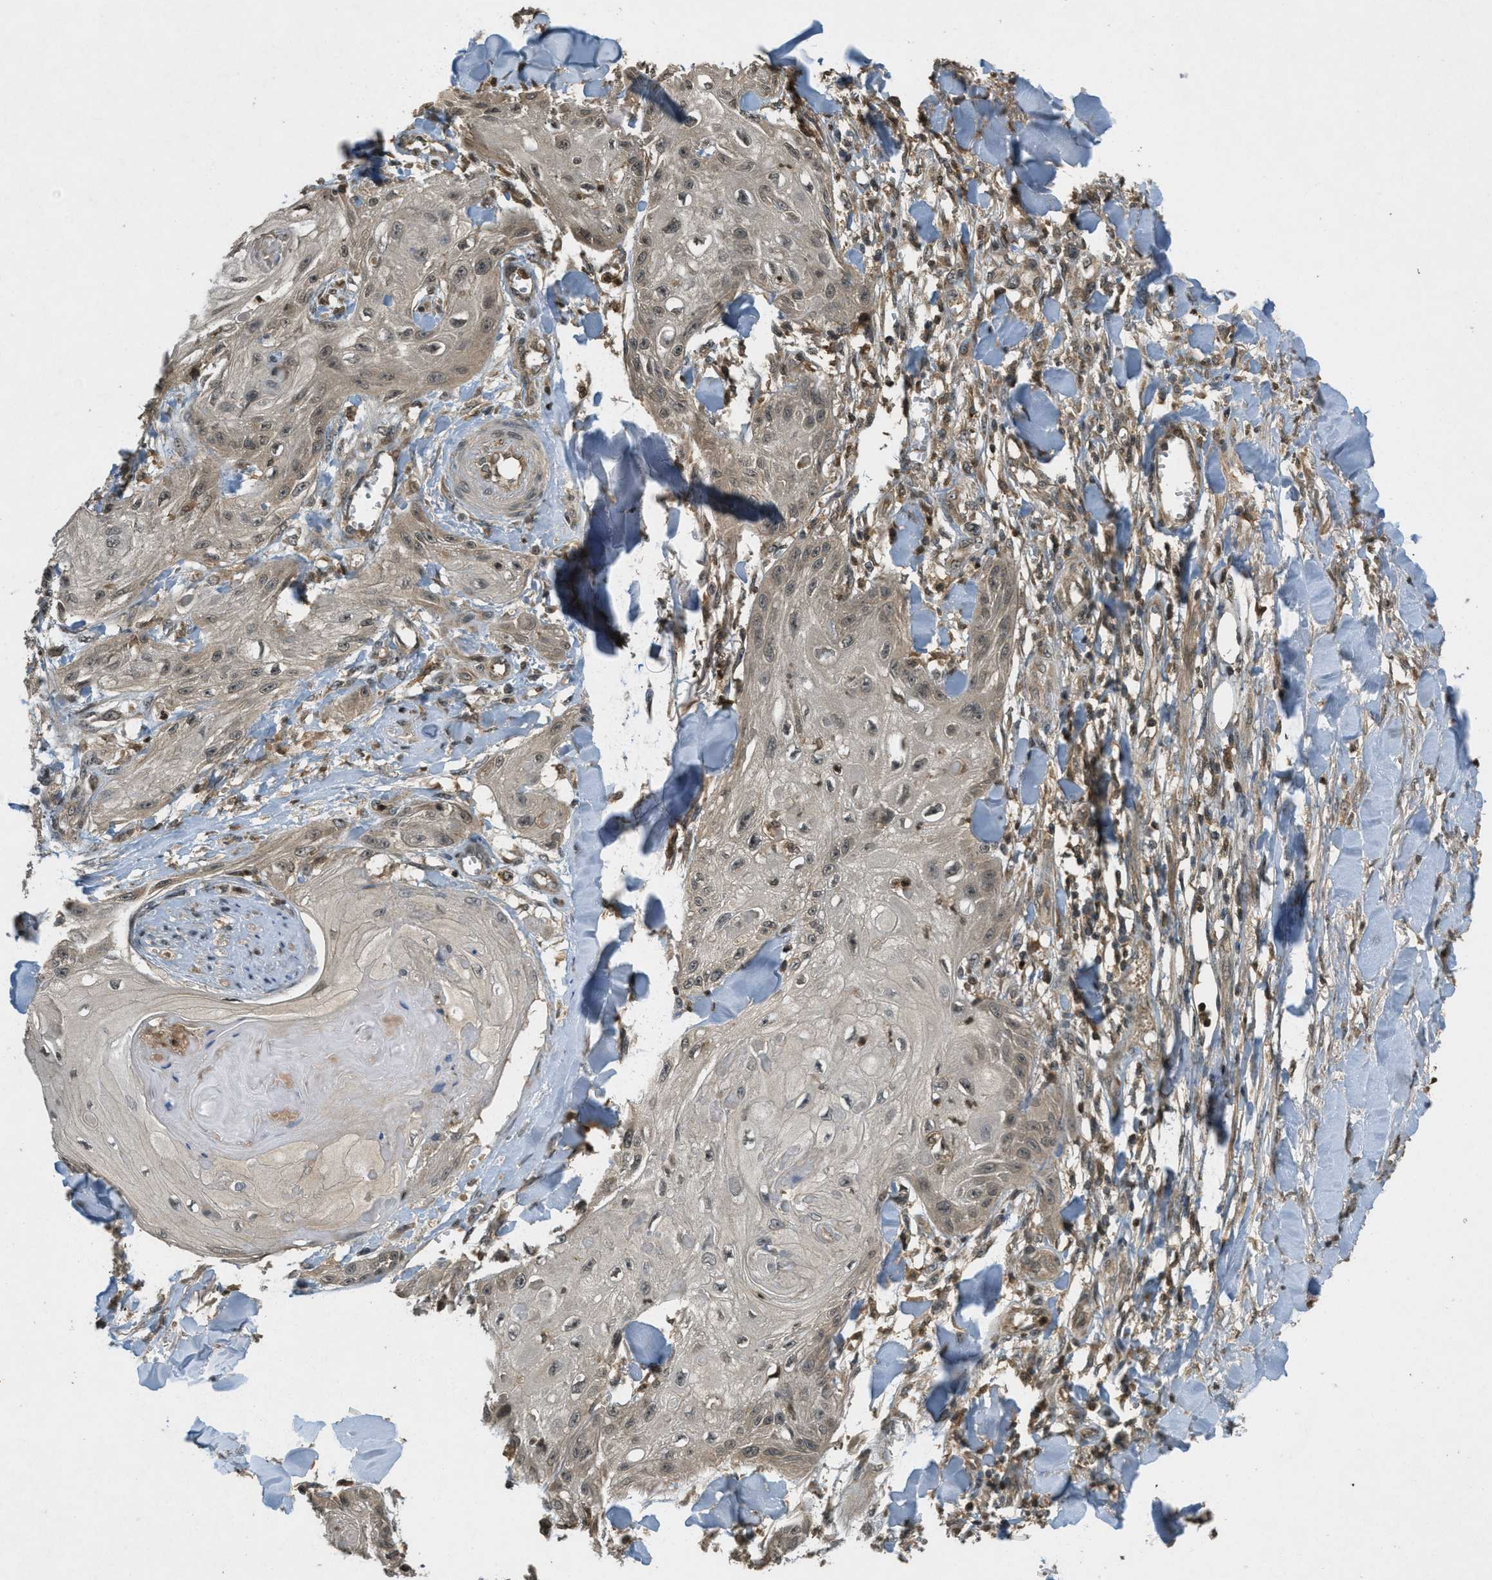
{"staining": {"intensity": "weak", "quantity": ">75%", "location": "cytoplasmic/membranous"}, "tissue": "skin cancer", "cell_type": "Tumor cells", "image_type": "cancer", "snomed": [{"axis": "morphology", "description": "Squamous cell carcinoma, NOS"}, {"axis": "topography", "description": "Skin"}], "caption": "An immunohistochemistry histopathology image of tumor tissue is shown. Protein staining in brown shows weak cytoplasmic/membranous positivity in skin cancer within tumor cells.", "gene": "ATG7", "patient": {"sex": "male", "age": 74}}